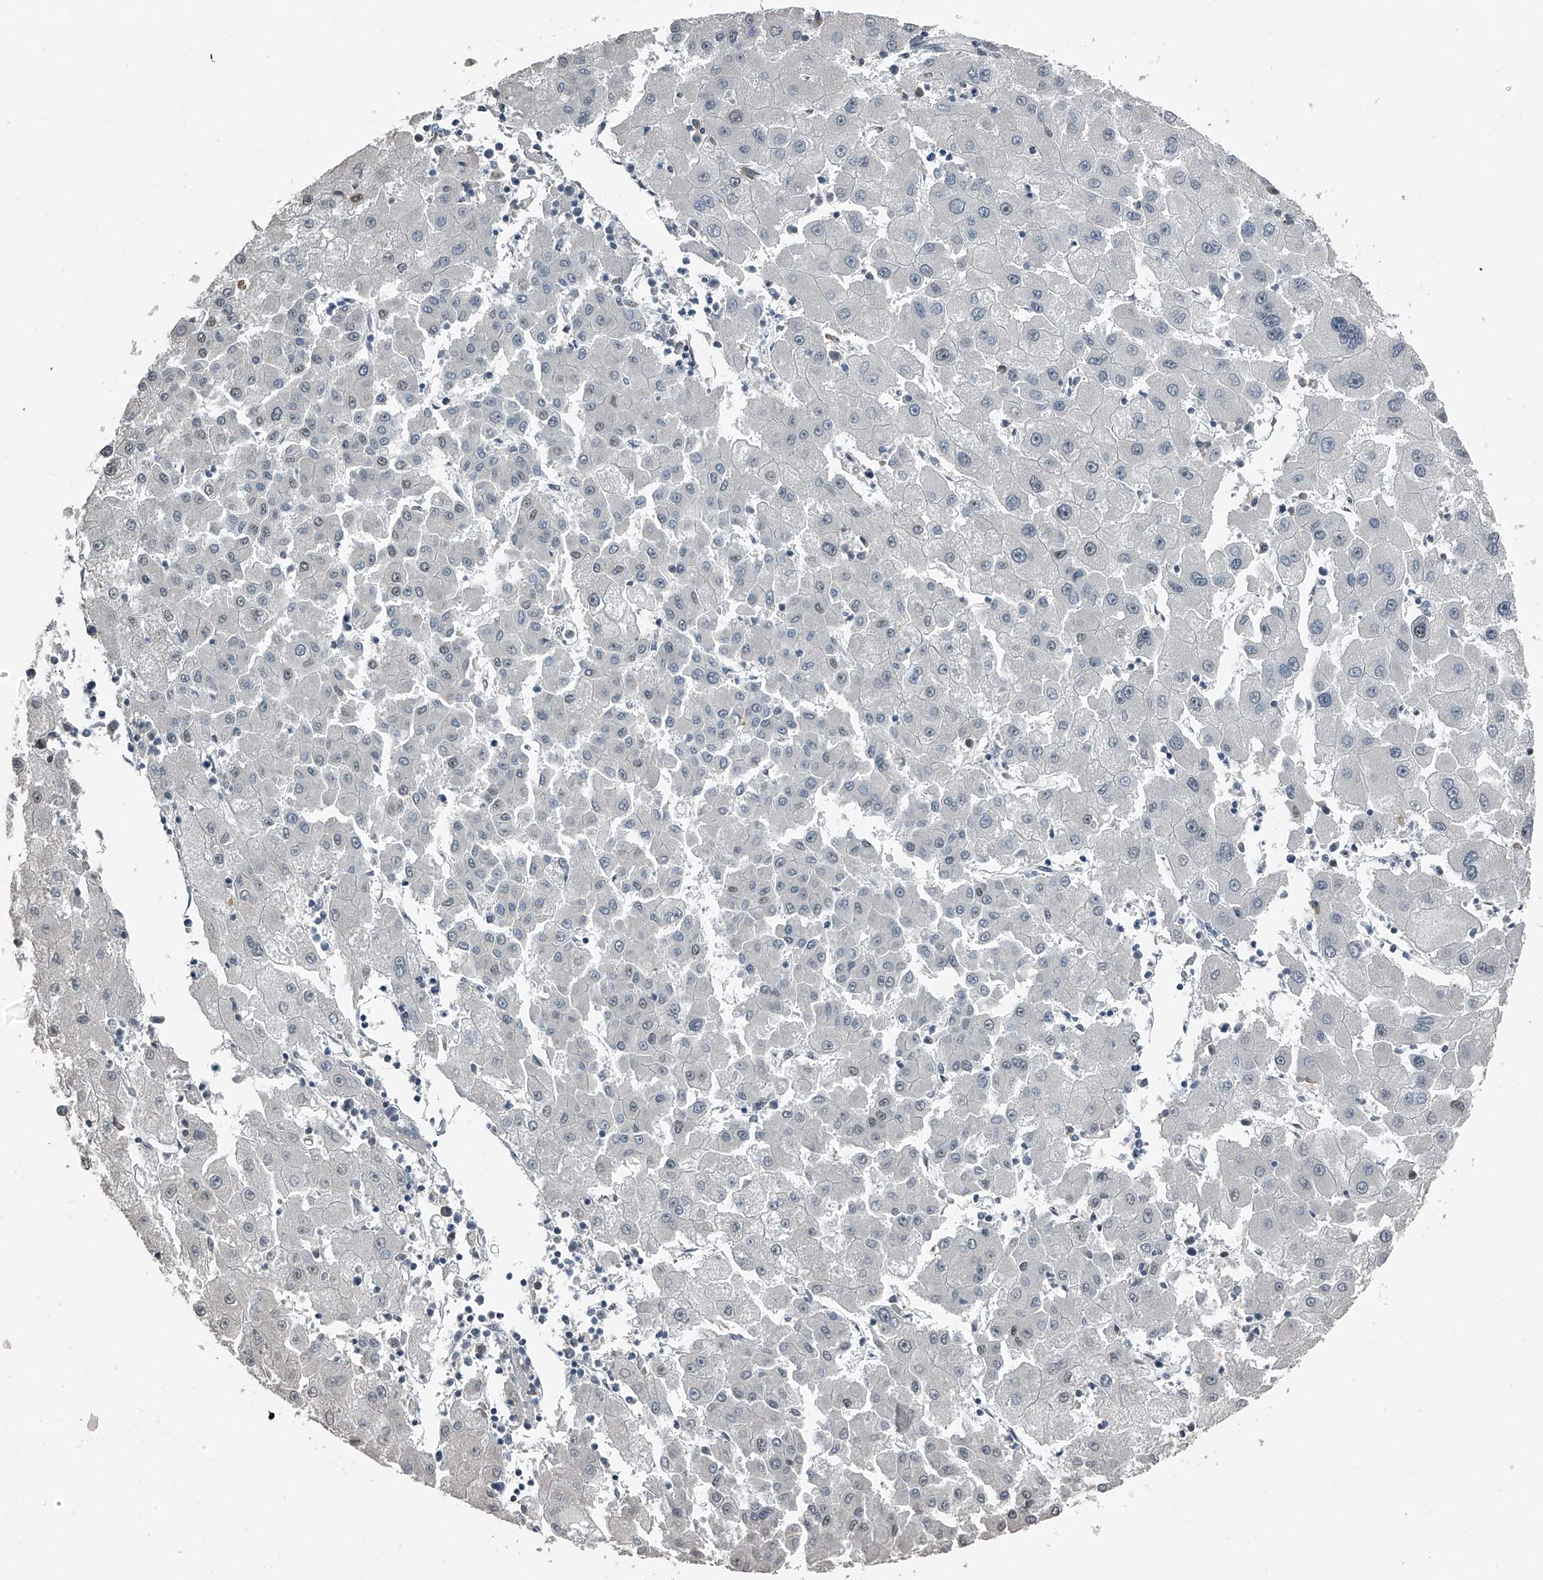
{"staining": {"intensity": "negative", "quantity": "none", "location": "none"}, "tissue": "liver cancer", "cell_type": "Tumor cells", "image_type": "cancer", "snomed": [{"axis": "morphology", "description": "Carcinoma, Hepatocellular, NOS"}, {"axis": "topography", "description": "Liver"}], "caption": "High magnification brightfield microscopy of liver hepatocellular carcinoma stained with DAB (3,3'-diaminobenzidine) (brown) and counterstained with hematoxylin (blue): tumor cells show no significant positivity.", "gene": "TCOF1", "patient": {"sex": "male", "age": 72}}